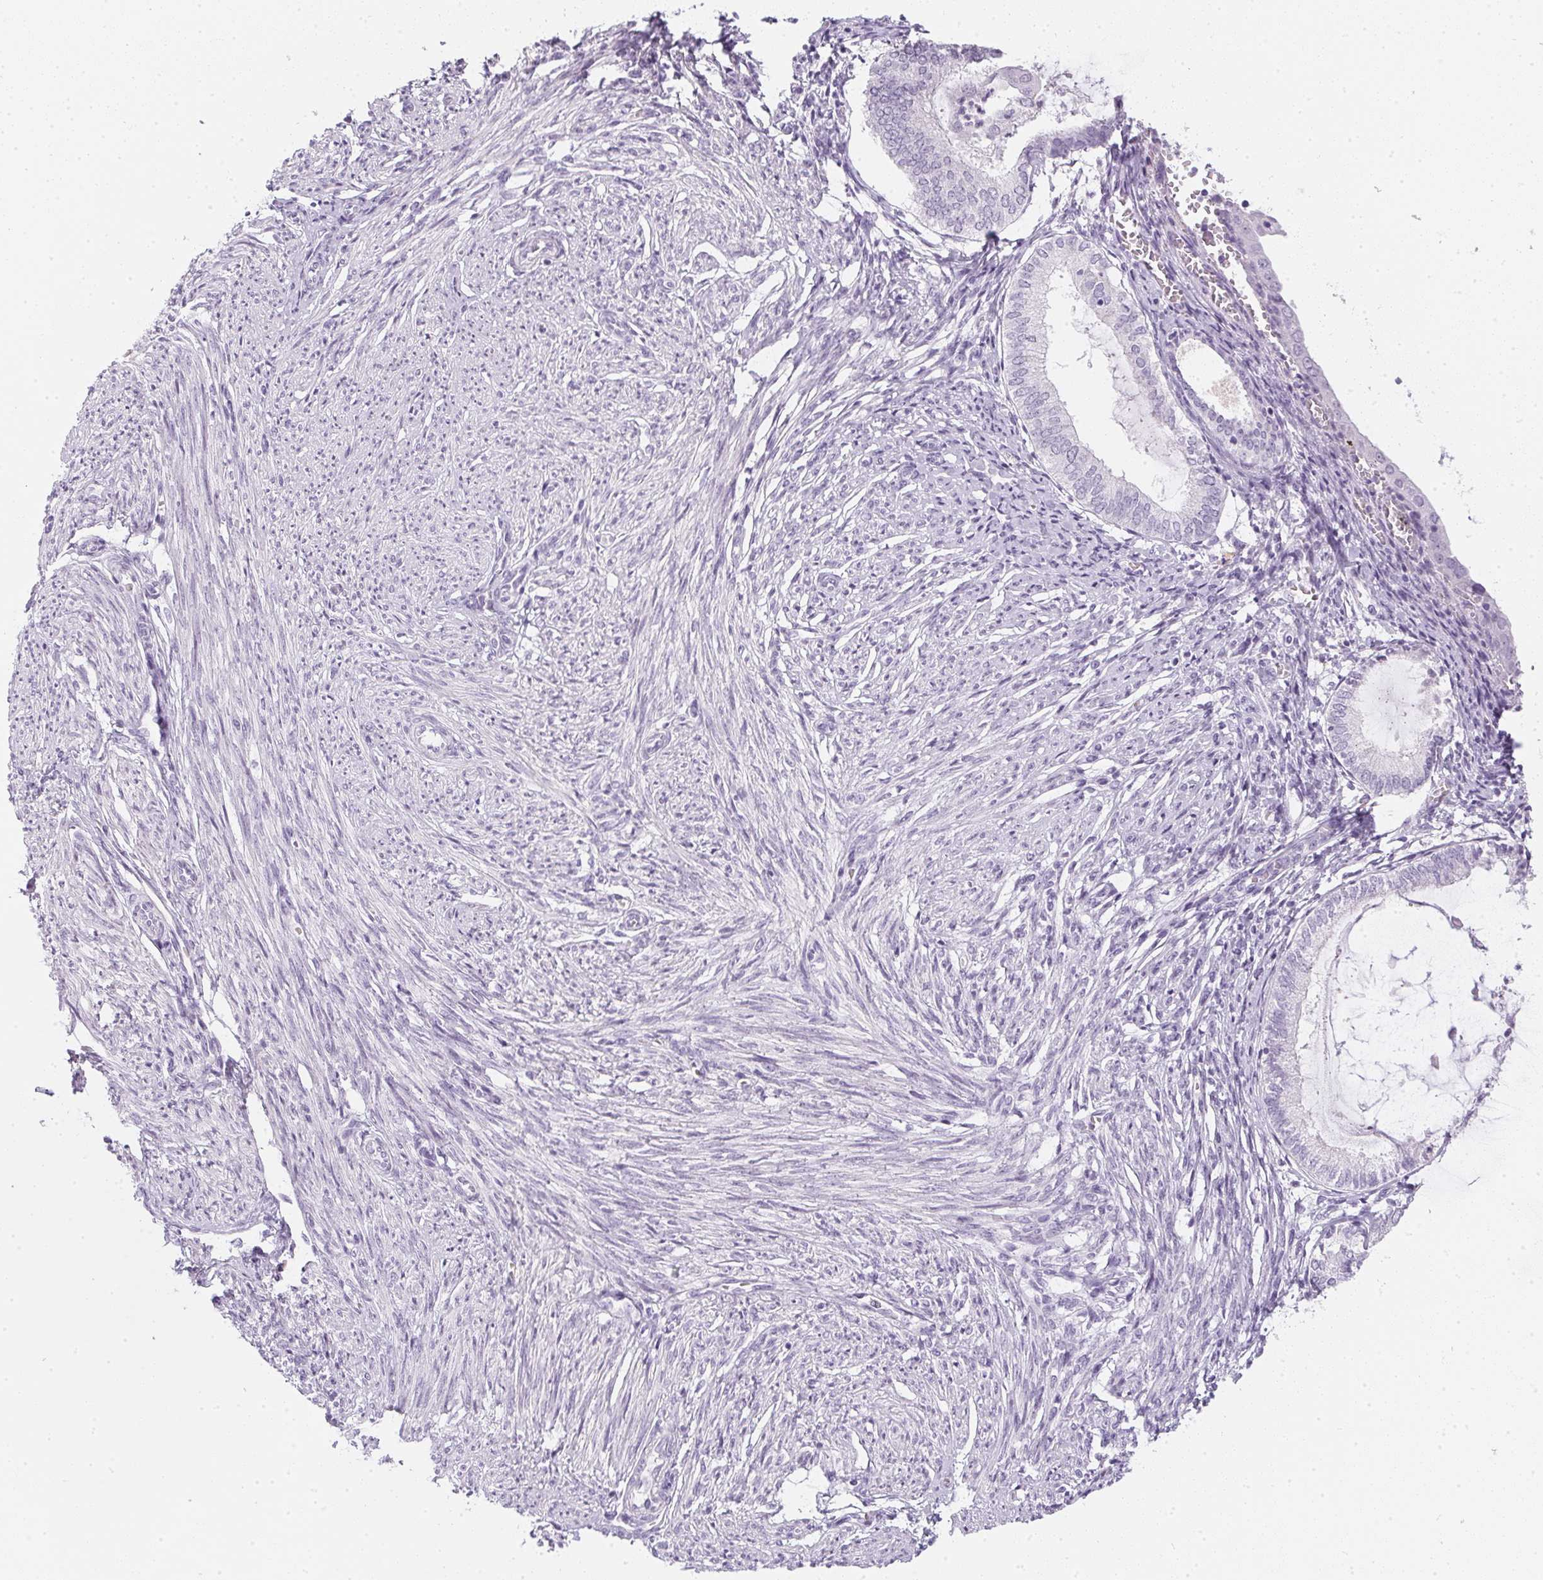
{"staining": {"intensity": "negative", "quantity": "none", "location": "none"}, "tissue": "endometrium", "cell_type": "Cells in endometrial stroma", "image_type": "normal", "snomed": [{"axis": "morphology", "description": "Normal tissue, NOS"}, {"axis": "topography", "description": "Endometrium"}], "caption": "Endometrium stained for a protein using immunohistochemistry (IHC) displays no staining cells in endometrial stroma.", "gene": "PPY", "patient": {"sex": "female", "age": 50}}